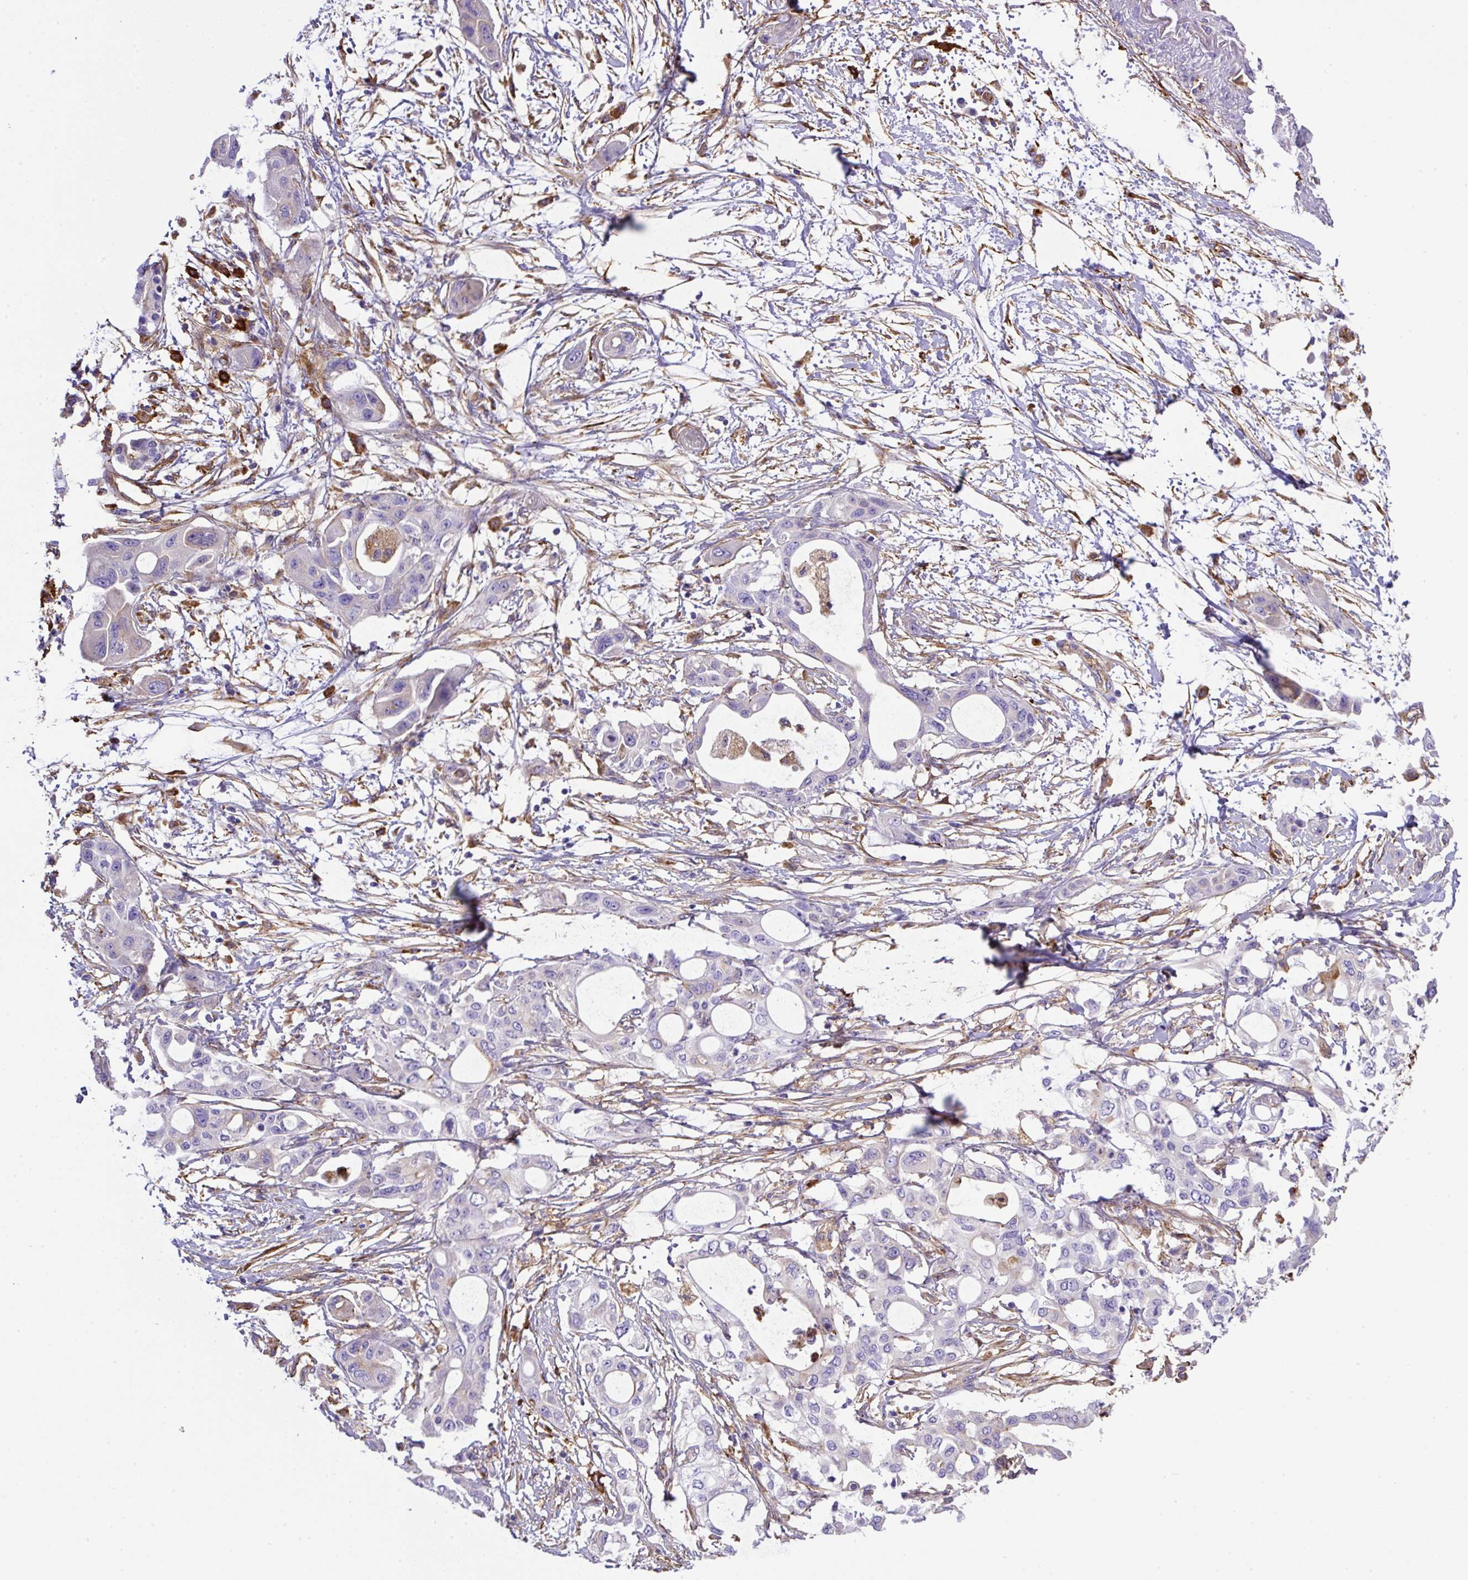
{"staining": {"intensity": "moderate", "quantity": "<25%", "location": "cytoplasmic/membranous"}, "tissue": "pancreatic cancer", "cell_type": "Tumor cells", "image_type": "cancer", "snomed": [{"axis": "morphology", "description": "Adenocarcinoma, NOS"}, {"axis": "topography", "description": "Pancreas"}], "caption": "Moderate cytoplasmic/membranous staining for a protein is seen in approximately <25% of tumor cells of pancreatic cancer (adenocarcinoma) using immunohistochemistry (IHC).", "gene": "MAGEB5", "patient": {"sex": "male", "age": 68}}